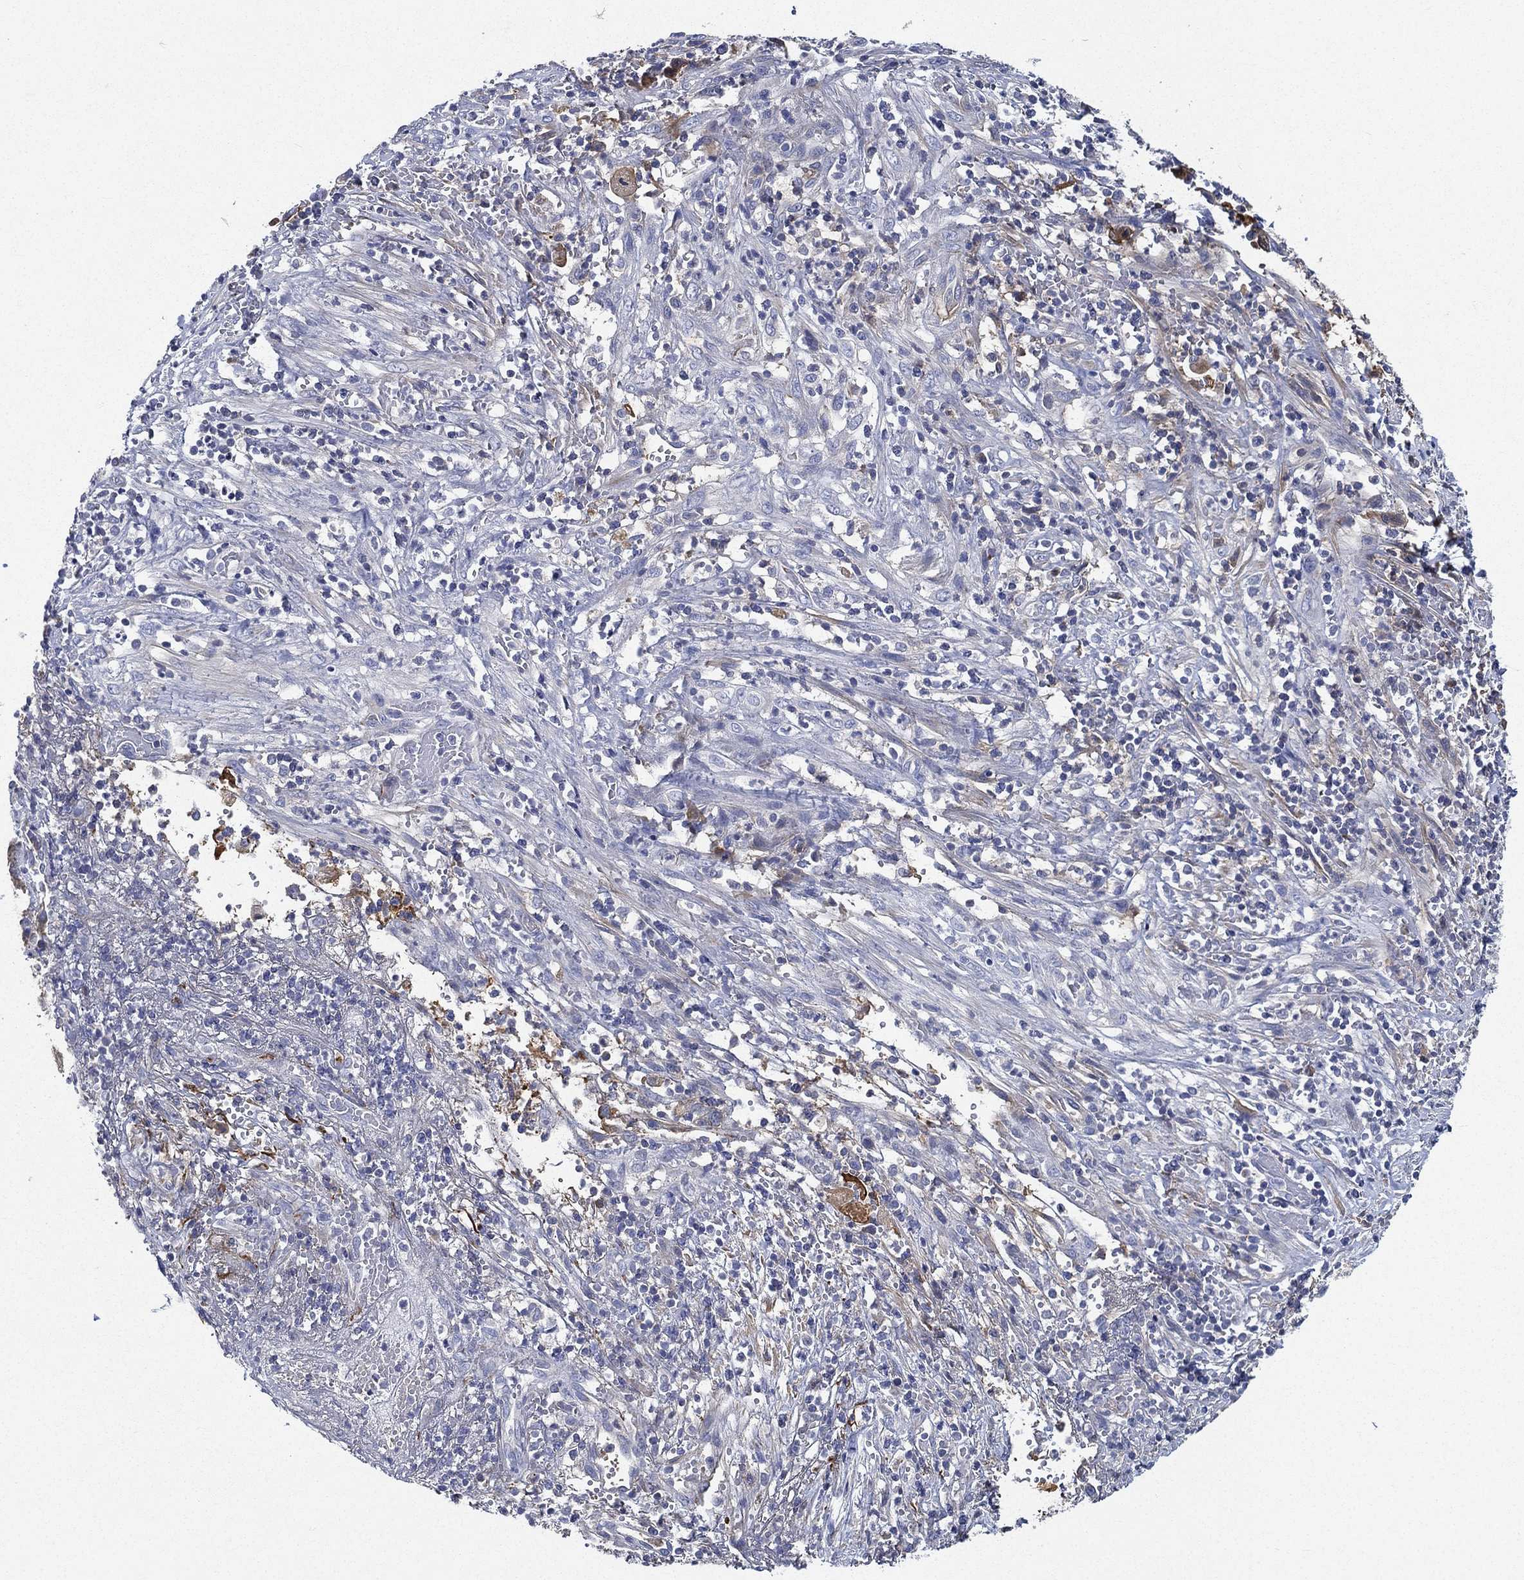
{"staining": {"intensity": "negative", "quantity": "none", "location": "none"}, "tissue": "cervical cancer", "cell_type": "Tumor cells", "image_type": "cancer", "snomed": [{"axis": "morphology", "description": "Squamous cell carcinoma, NOS"}, {"axis": "topography", "description": "Cervix"}], "caption": "Cervical cancer (squamous cell carcinoma) stained for a protein using IHC reveals no staining tumor cells.", "gene": "TMPRSS11D", "patient": {"sex": "female", "age": 70}}